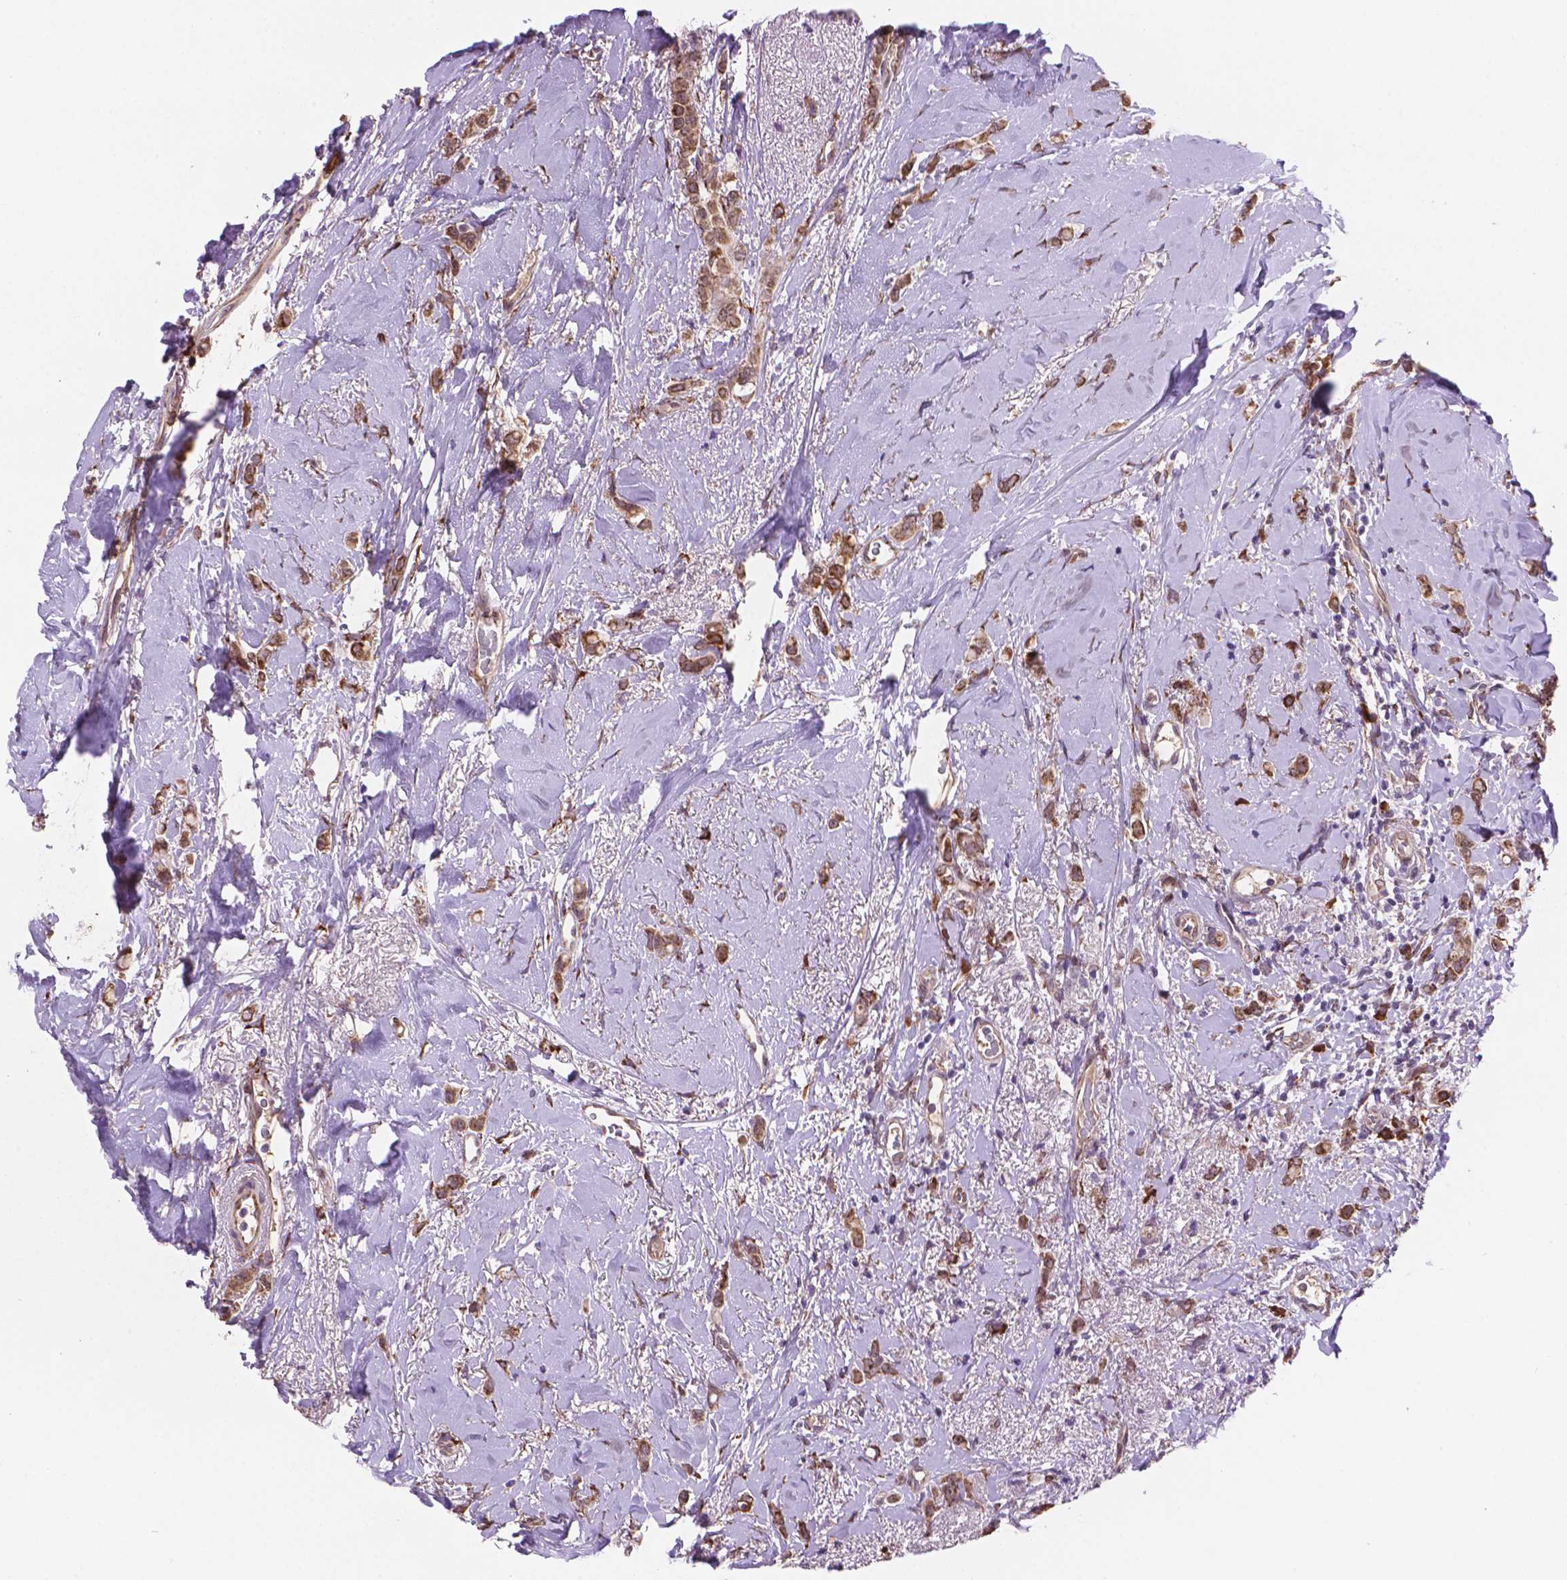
{"staining": {"intensity": "moderate", "quantity": ">75%", "location": "cytoplasmic/membranous"}, "tissue": "breast cancer", "cell_type": "Tumor cells", "image_type": "cancer", "snomed": [{"axis": "morphology", "description": "Lobular carcinoma"}, {"axis": "topography", "description": "Breast"}], "caption": "Breast cancer stained with DAB immunohistochemistry shows medium levels of moderate cytoplasmic/membranous positivity in approximately >75% of tumor cells.", "gene": "FNIP1", "patient": {"sex": "female", "age": 66}}